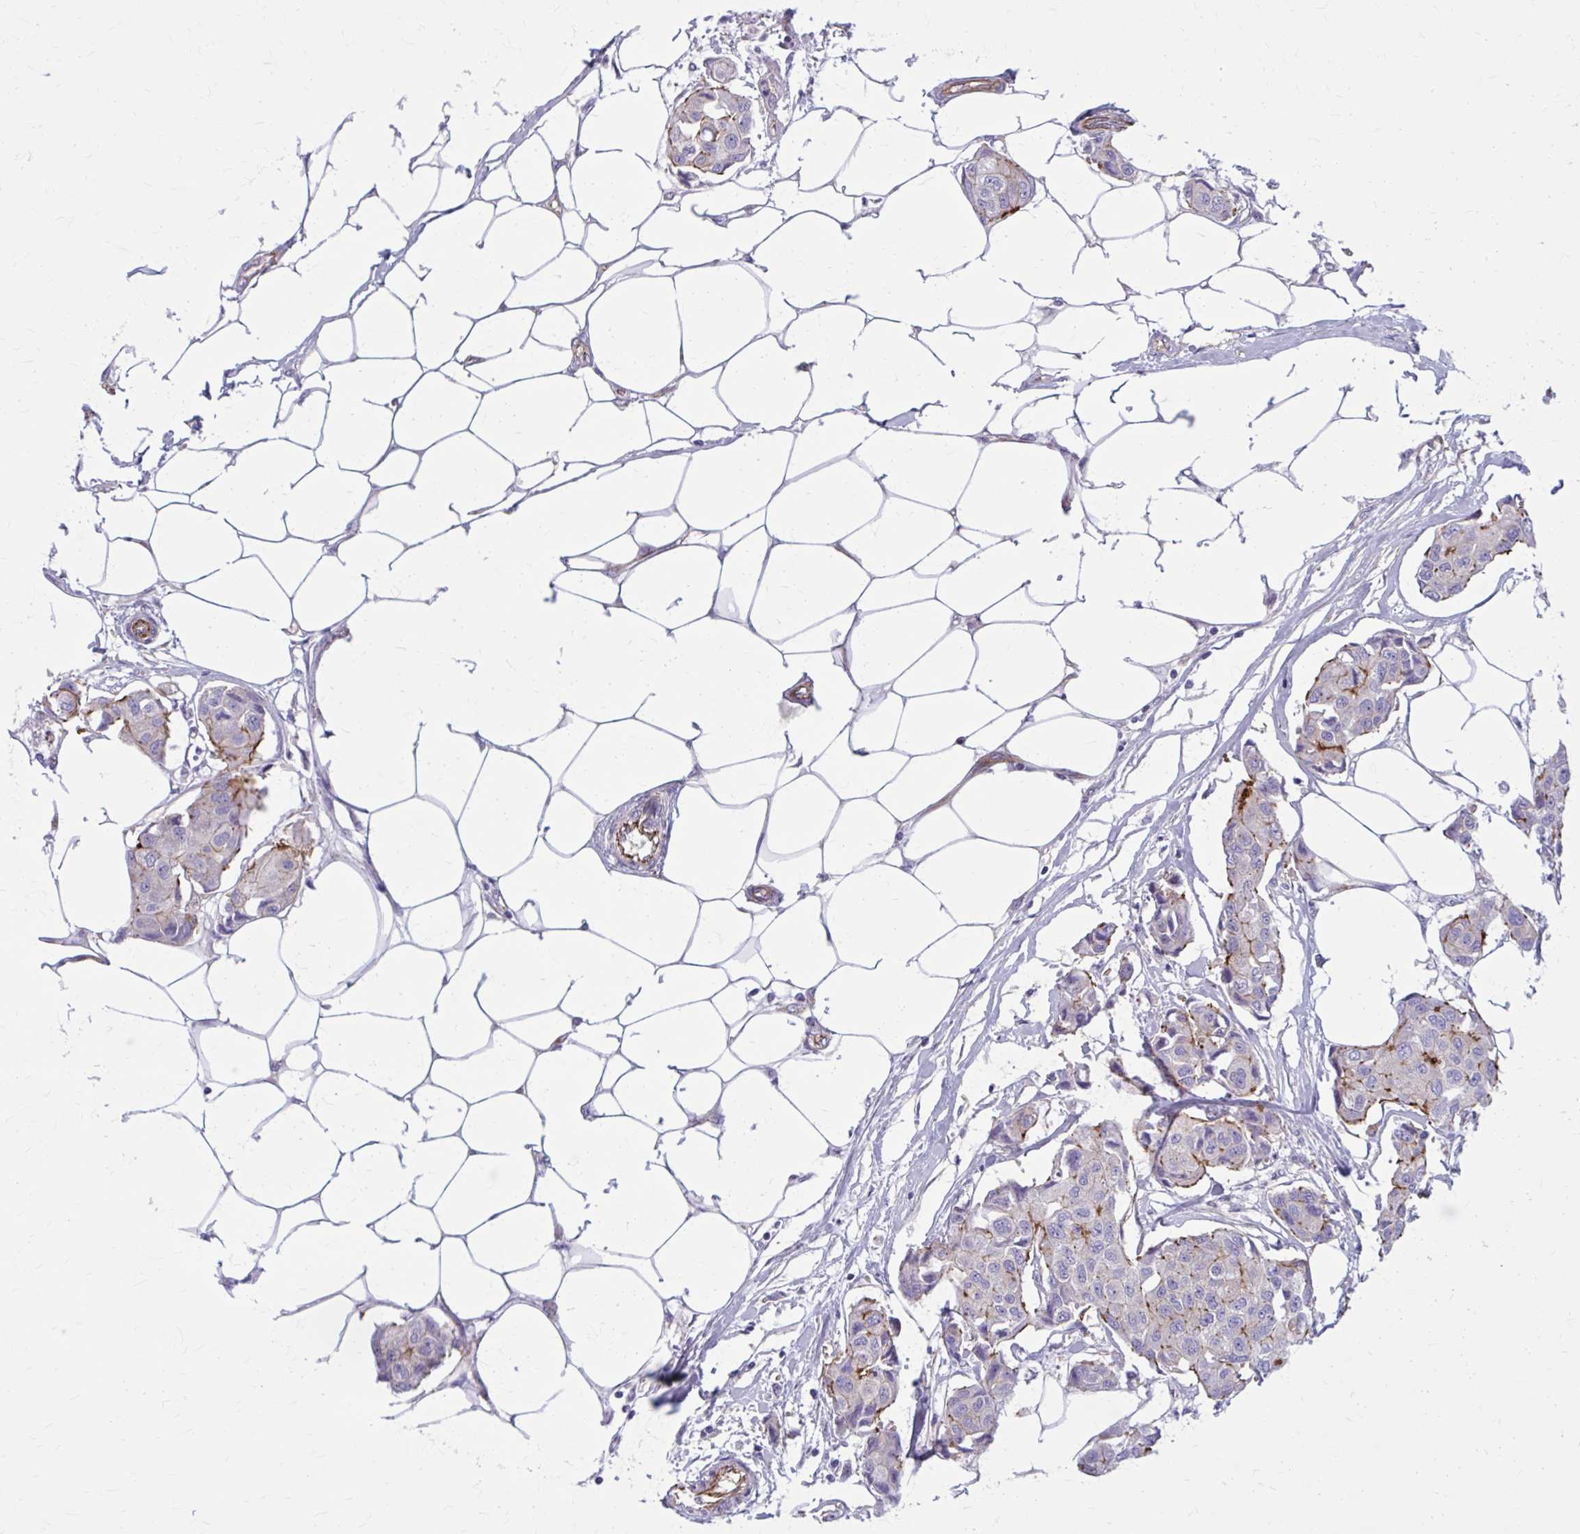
{"staining": {"intensity": "moderate", "quantity": "<25%", "location": "cytoplasmic/membranous"}, "tissue": "breast cancer", "cell_type": "Tumor cells", "image_type": "cancer", "snomed": [{"axis": "morphology", "description": "Duct carcinoma"}, {"axis": "topography", "description": "Breast"}, {"axis": "topography", "description": "Lymph node"}], "caption": "Immunohistochemical staining of breast intraductal carcinoma shows low levels of moderate cytoplasmic/membranous positivity in approximately <25% of tumor cells.", "gene": "ZDHHC7", "patient": {"sex": "female", "age": 80}}